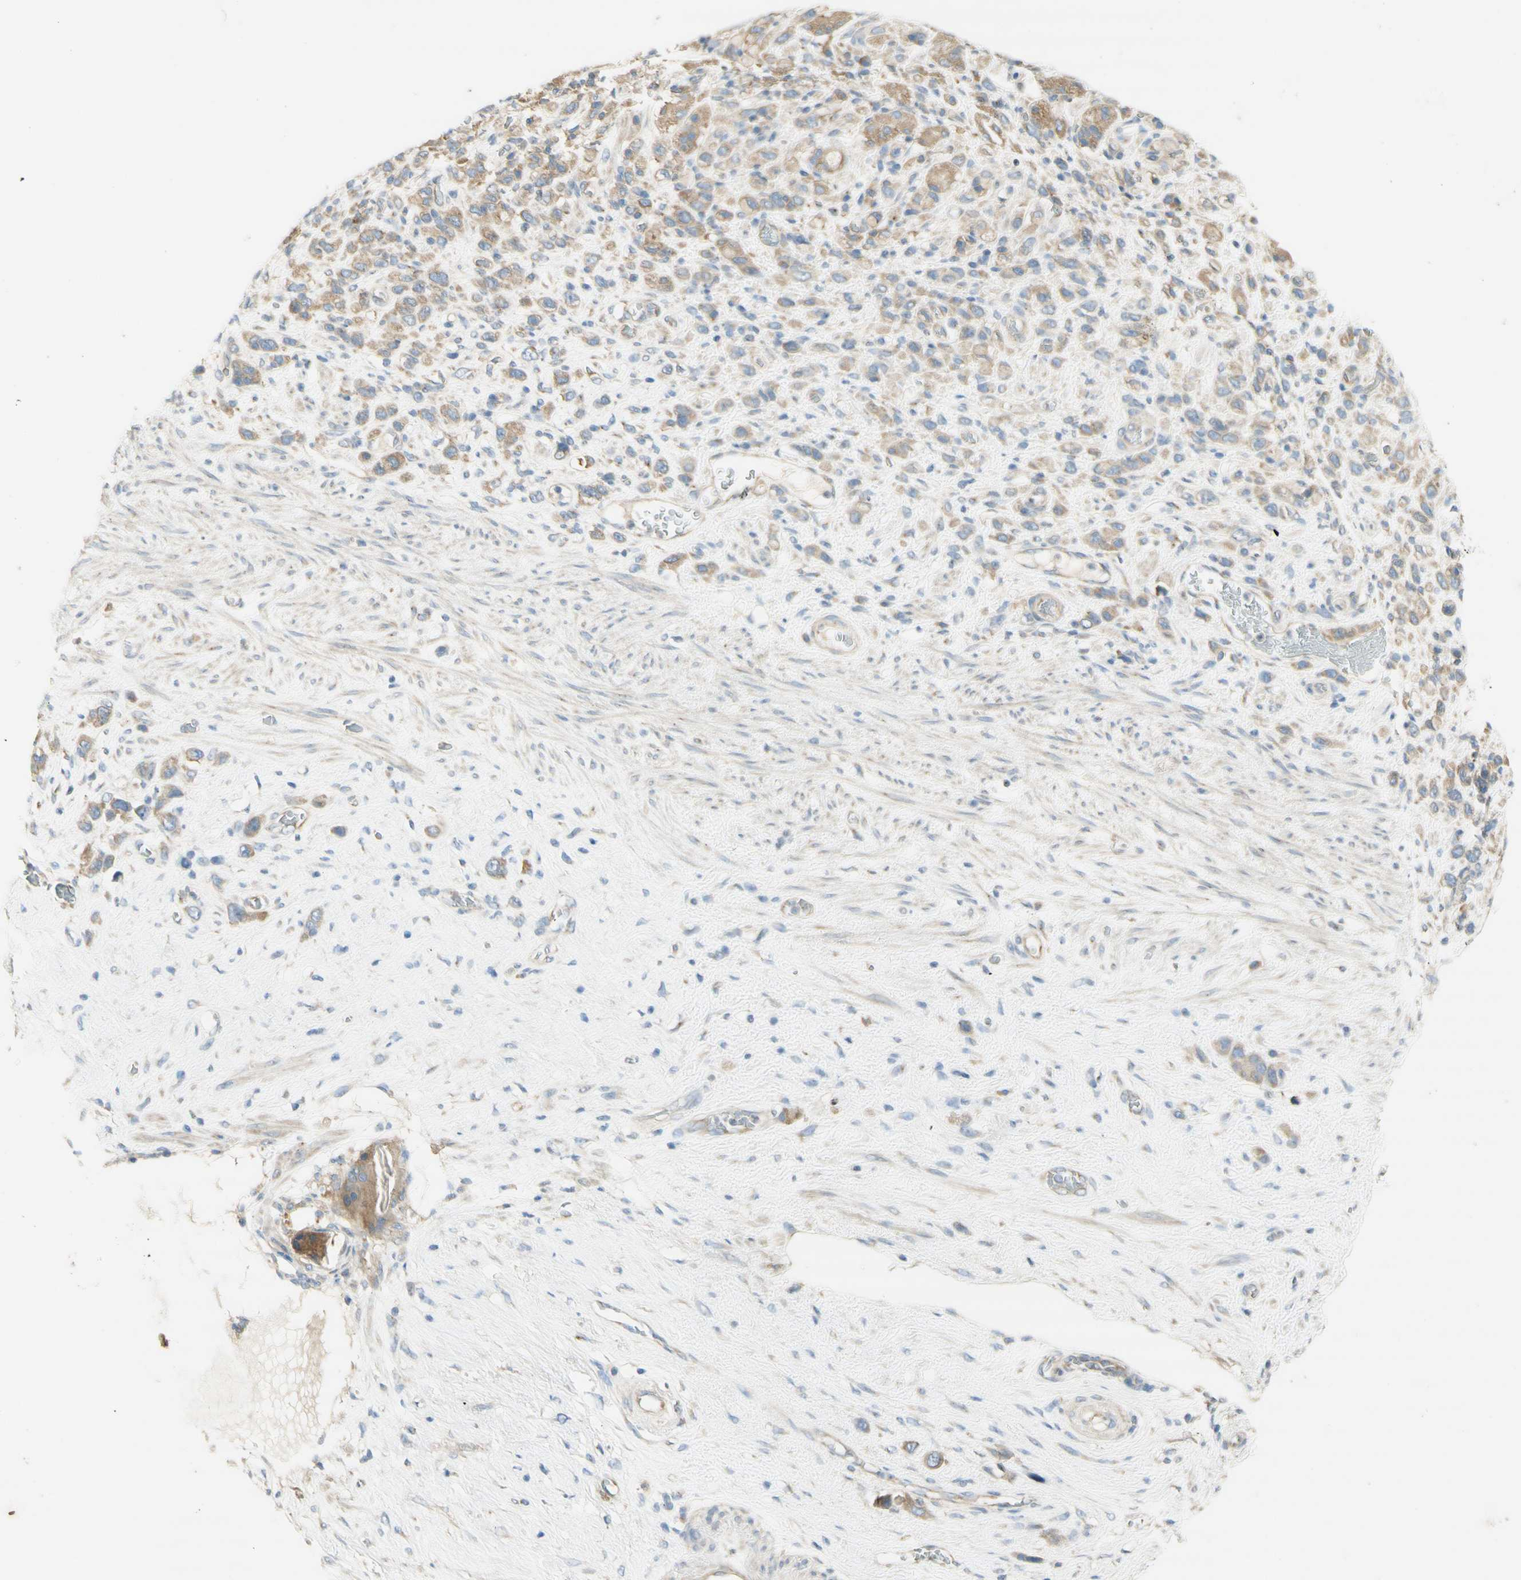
{"staining": {"intensity": "weak", "quantity": ">75%", "location": "cytoplasmic/membranous"}, "tissue": "stomach cancer", "cell_type": "Tumor cells", "image_type": "cancer", "snomed": [{"axis": "morphology", "description": "Adenocarcinoma, NOS"}, {"axis": "morphology", "description": "Adenocarcinoma, High grade"}, {"axis": "topography", "description": "Stomach, upper"}, {"axis": "topography", "description": "Stomach, lower"}], "caption": "This image shows stomach cancer stained with immunohistochemistry to label a protein in brown. The cytoplasmic/membranous of tumor cells show weak positivity for the protein. Nuclei are counter-stained blue.", "gene": "DYNC1H1", "patient": {"sex": "female", "age": 65}}